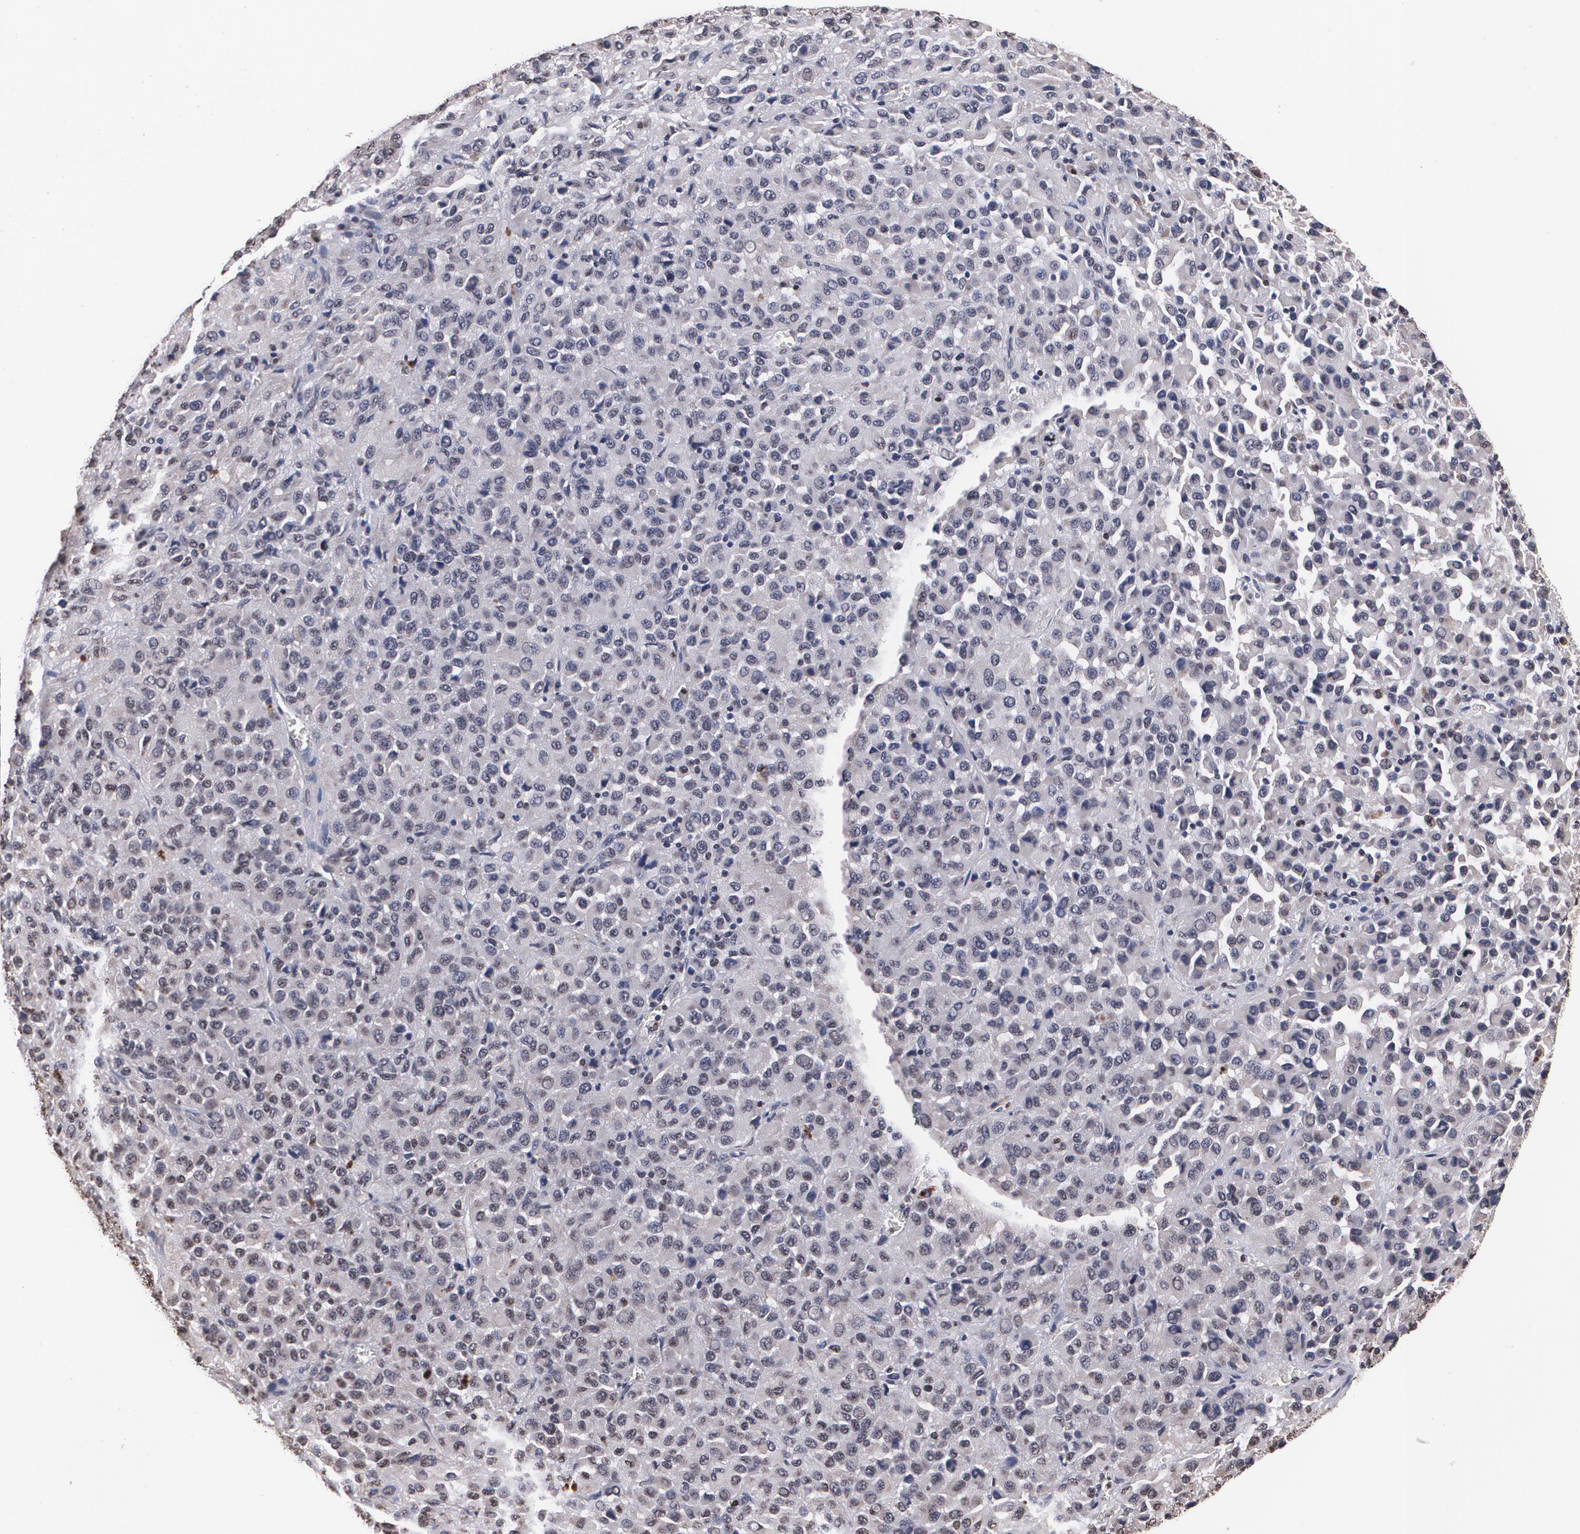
{"staining": {"intensity": "negative", "quantity": "none", "location": "none"}, "tissue": "melanoma", "cell_type": "Tumor cells", "image_type": "cancer", "snomed": [{"axis": "morphology", "description": "Malignant melanoma, Metastatic site"}, {"axis": "topography", "description": "Lung"}], "caption": "Human melanoma stained for a protein using IHC displays no expression in tumor cells.", "gene": "MVP", "patient": {"sex": "male", "age": 64}}